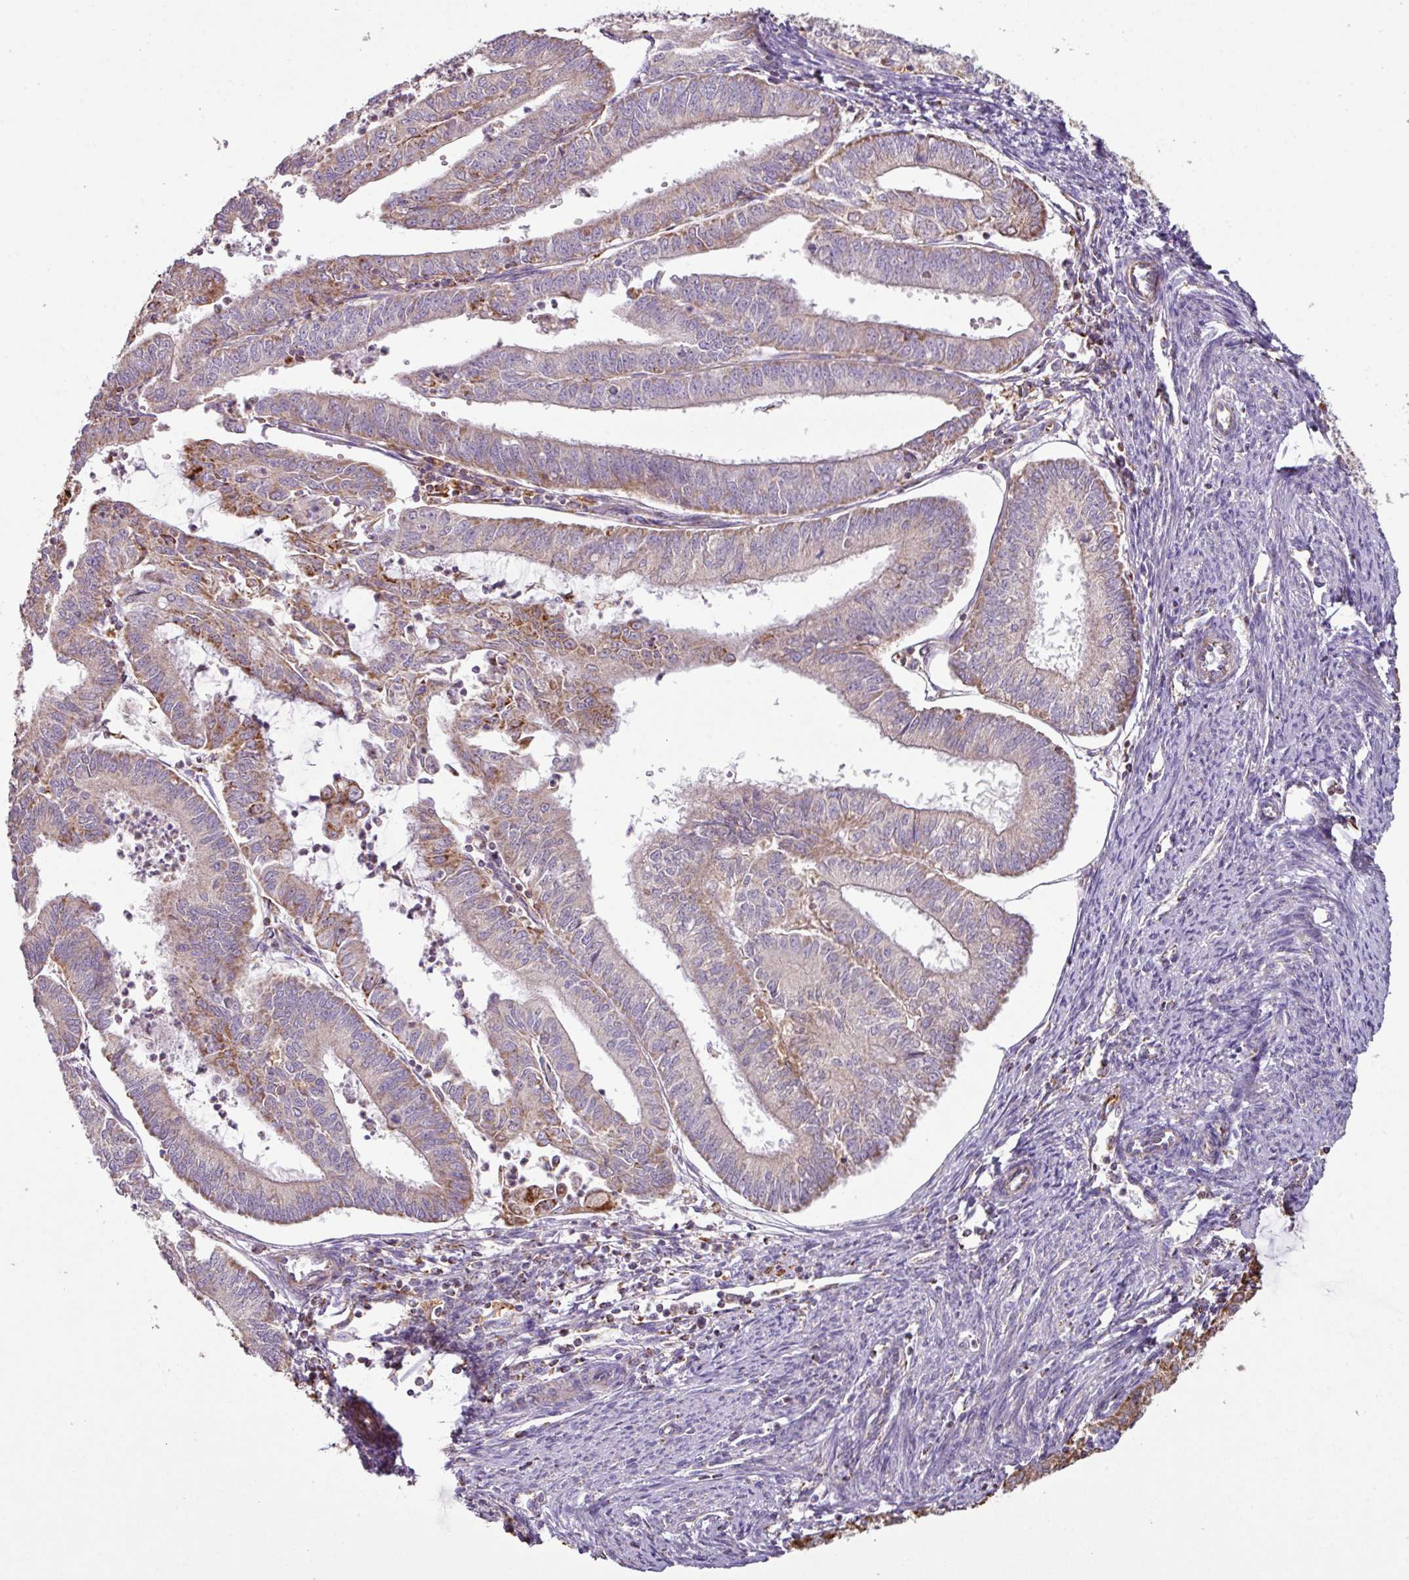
{"staining": {"intensity": "moderate", "quantity": "25%-75%", "location": "cytoplasmic/membranous"}, "tissue": "endometrial cancer", "cell_type": "Tumor cells", "image_type": "cancer", "snomed": [{"axis": "morphology", "description": "Adenocarcinoma, NOS"}, {"axis": "topography", "description": "Endometrium"}], "caption": "Protein expression analysis of adenocarcinoma (endometrial) reveals moderate cytoplasmic/membranous staining in approximately 25%-75% of tumor cells.", "gene": "SQOR", "patient": {"sex": "female", "age": 70}}